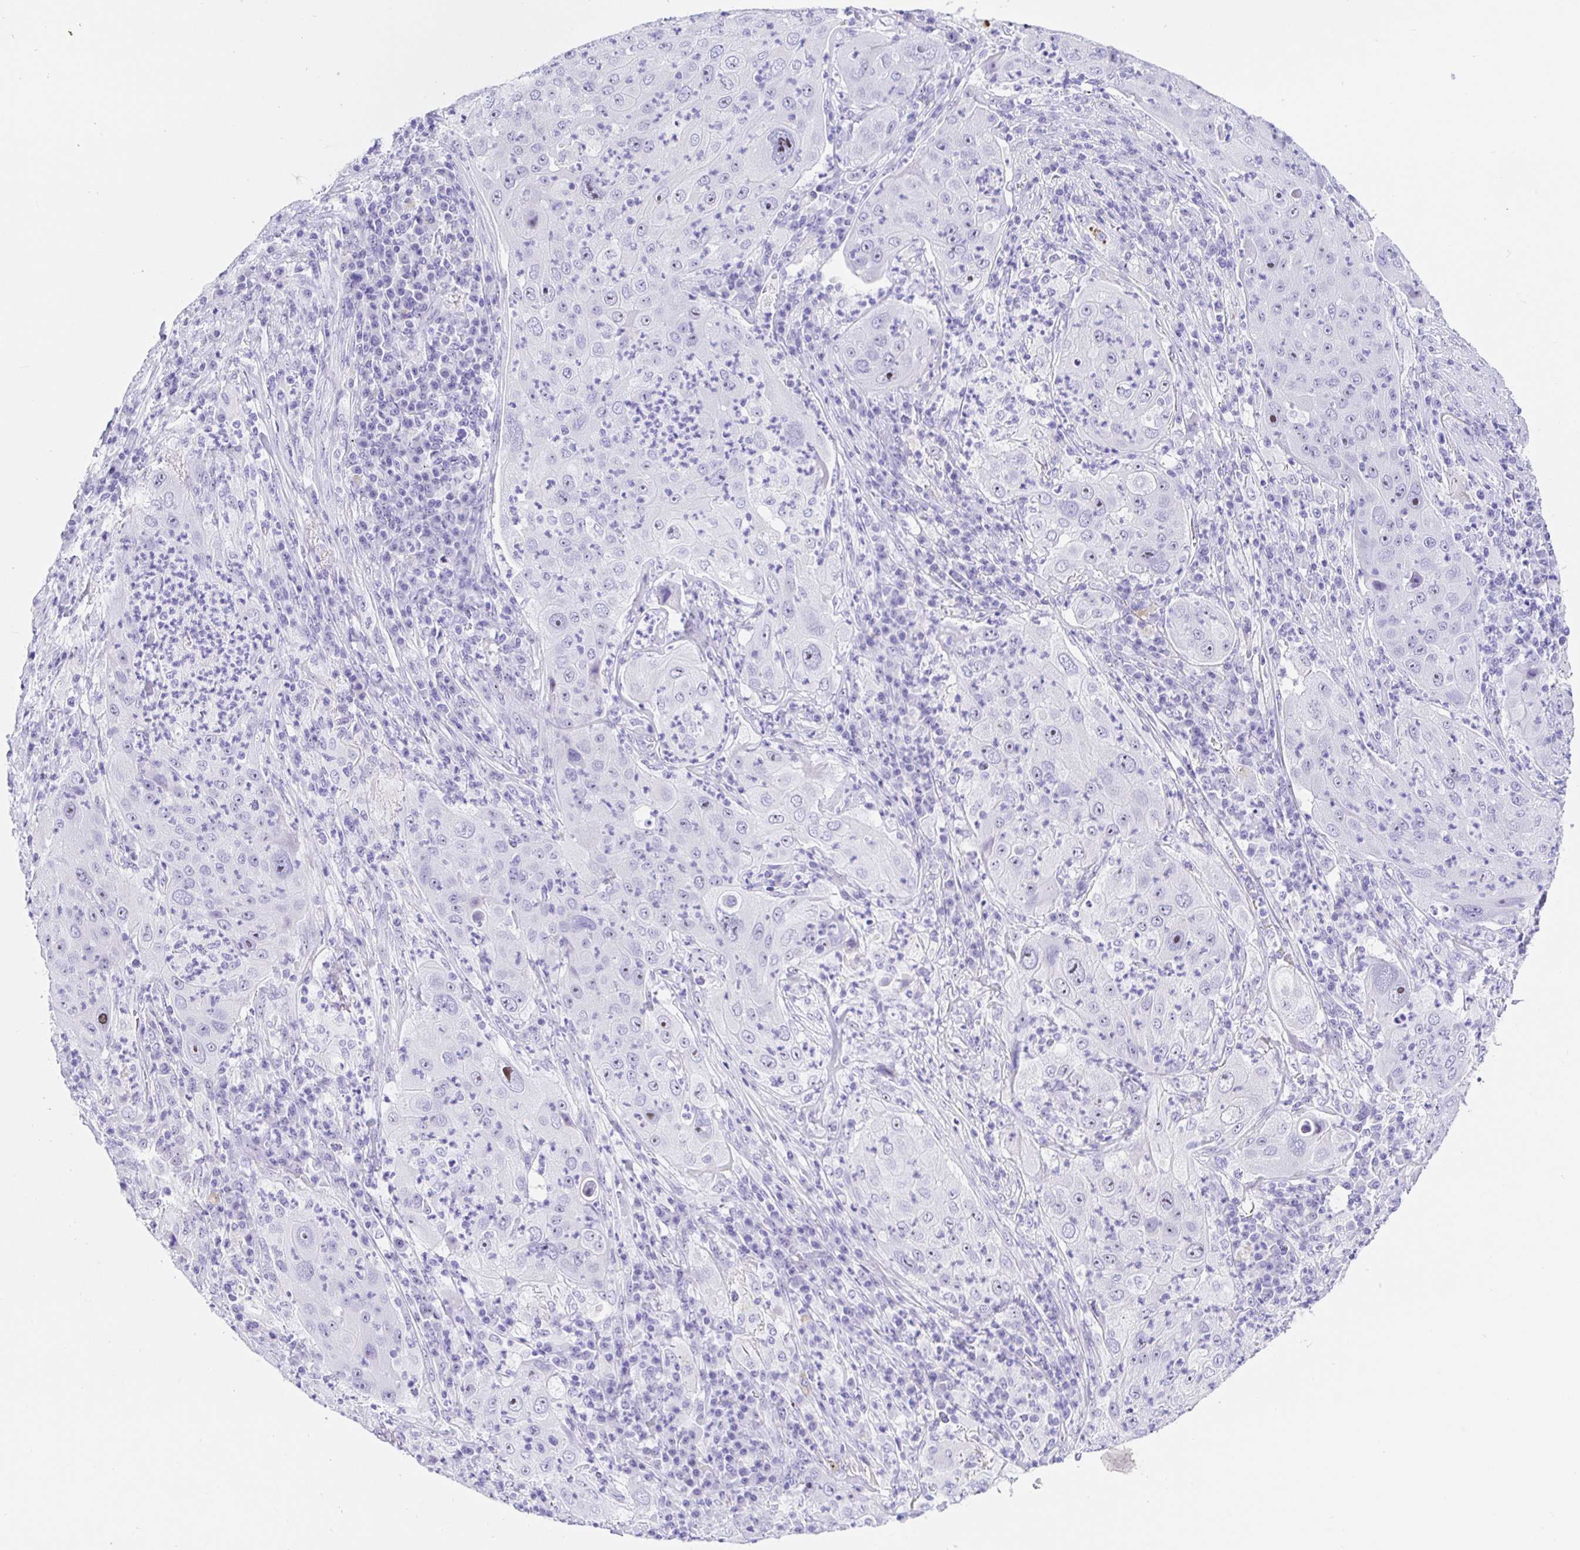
{"staining": {"intensity": "negative", "quantity": "none", "location": "none"}, "tissue": "lung cancer", "cell_type": "Tumor cells", "image_type": "cancer", "snomed": [{"axis": "morphology", "description": "Squamous cell carcinoma, NOS"}, {"axis": "topography", "description": "Lung"}], "caption": "This is a histopathology image of IHC staining of lung squamous cell carcinoma, which shows no positivity in tumor cells.", "gene": "PRAMEF19", "patient": {"sex": "female", "age": 59}}